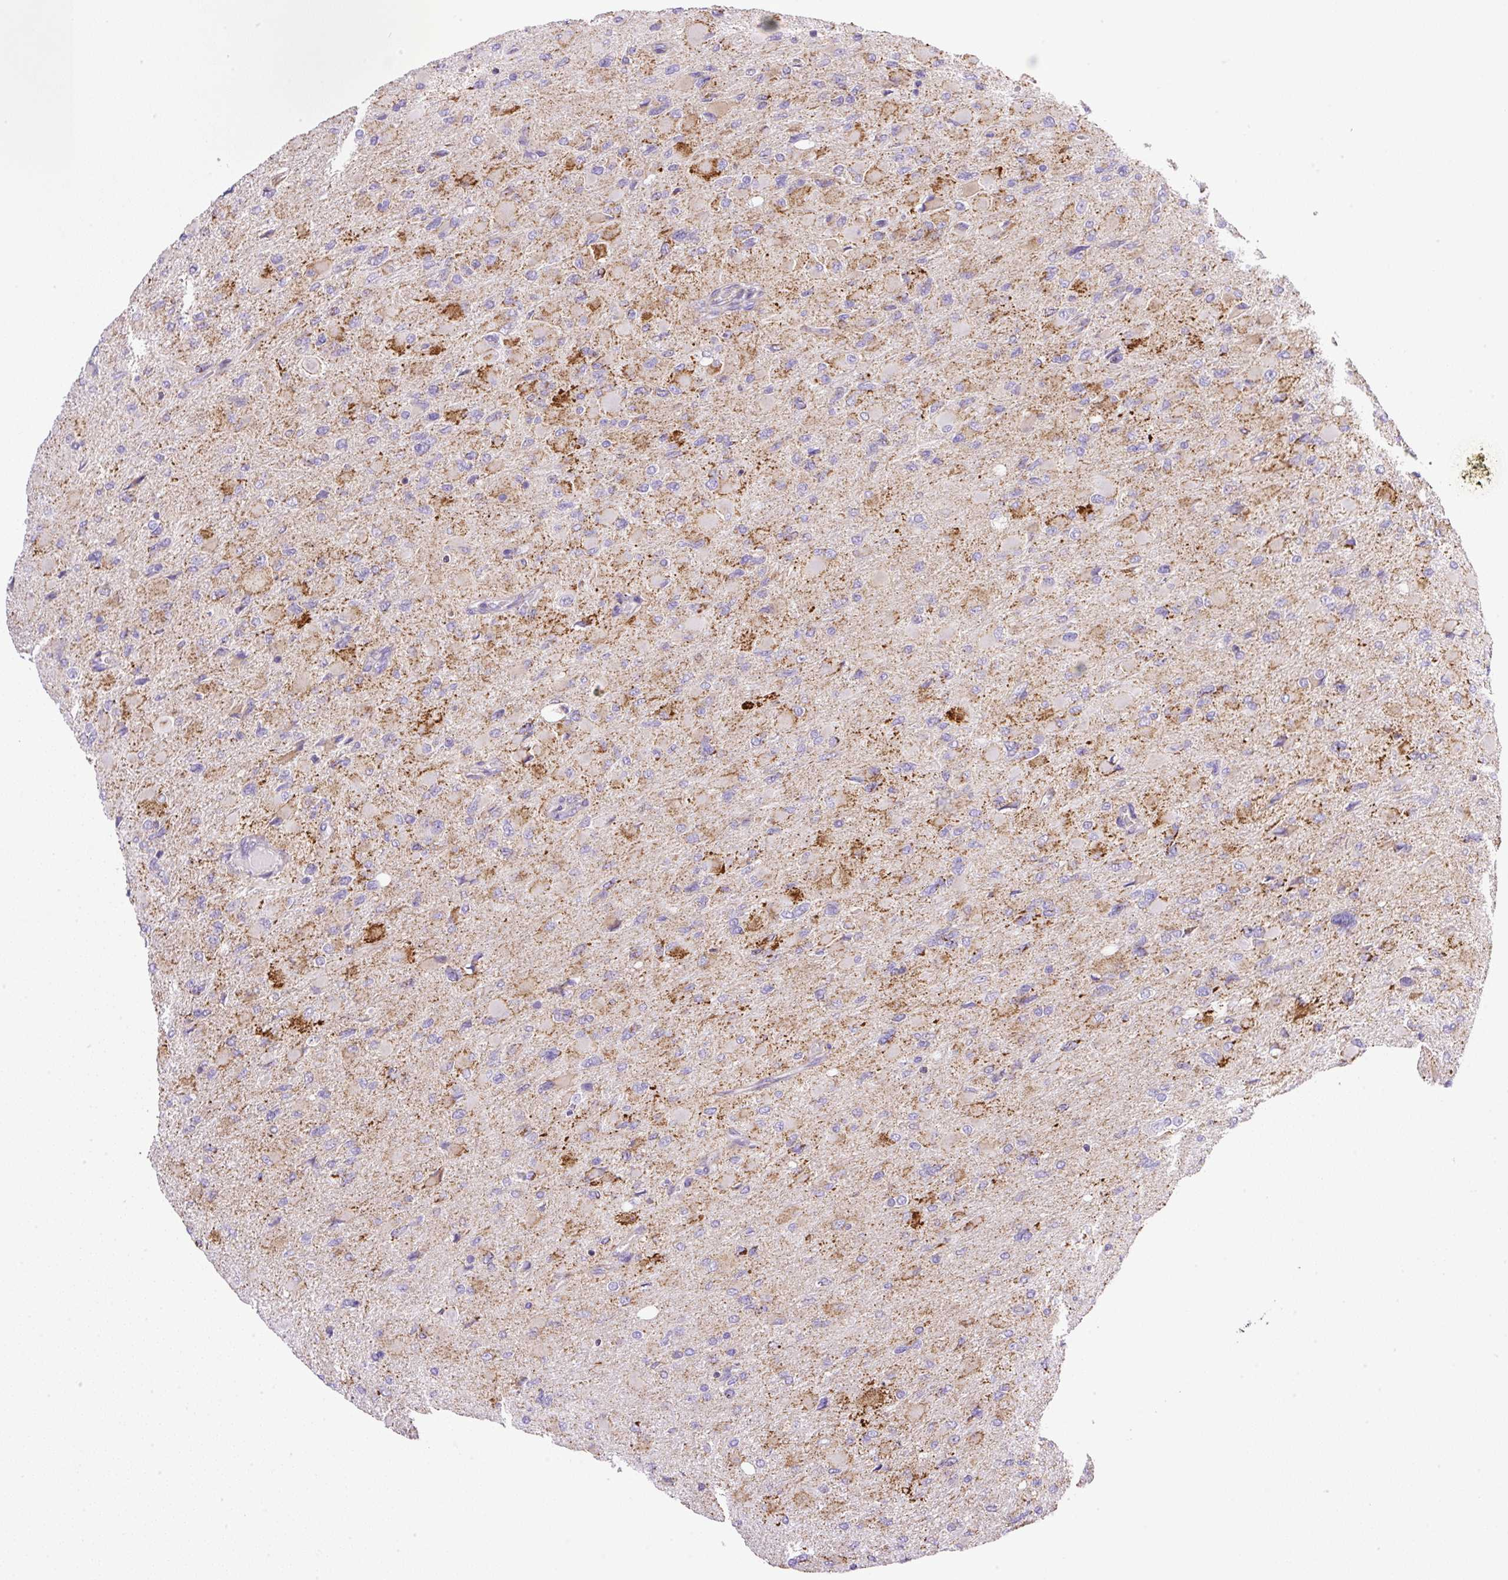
{"staining": {"intensity": "moderate", "quantity": "25%-75%", "location": "cytoplasmic/membranous"}, "tissue": "glioma", "cell_type": "Tumor cells", "image_type": "cancer", "snomed": [{"axis": "morphology", "description": "Glioma, malignant, High grade"}, {"axis": "topography", "description": "Cerebral cortex"}], "caption": "Malignant glioma (high-grade) stained with DAB (3,3'-diaminobenzidine) IHC demonstrates medium levels of moderate cytoplasmic/membranous staining in approximately 25%-75% of tumor cells.", "gene": "NF1", "patient": {"sex": "female", "age": 36}}